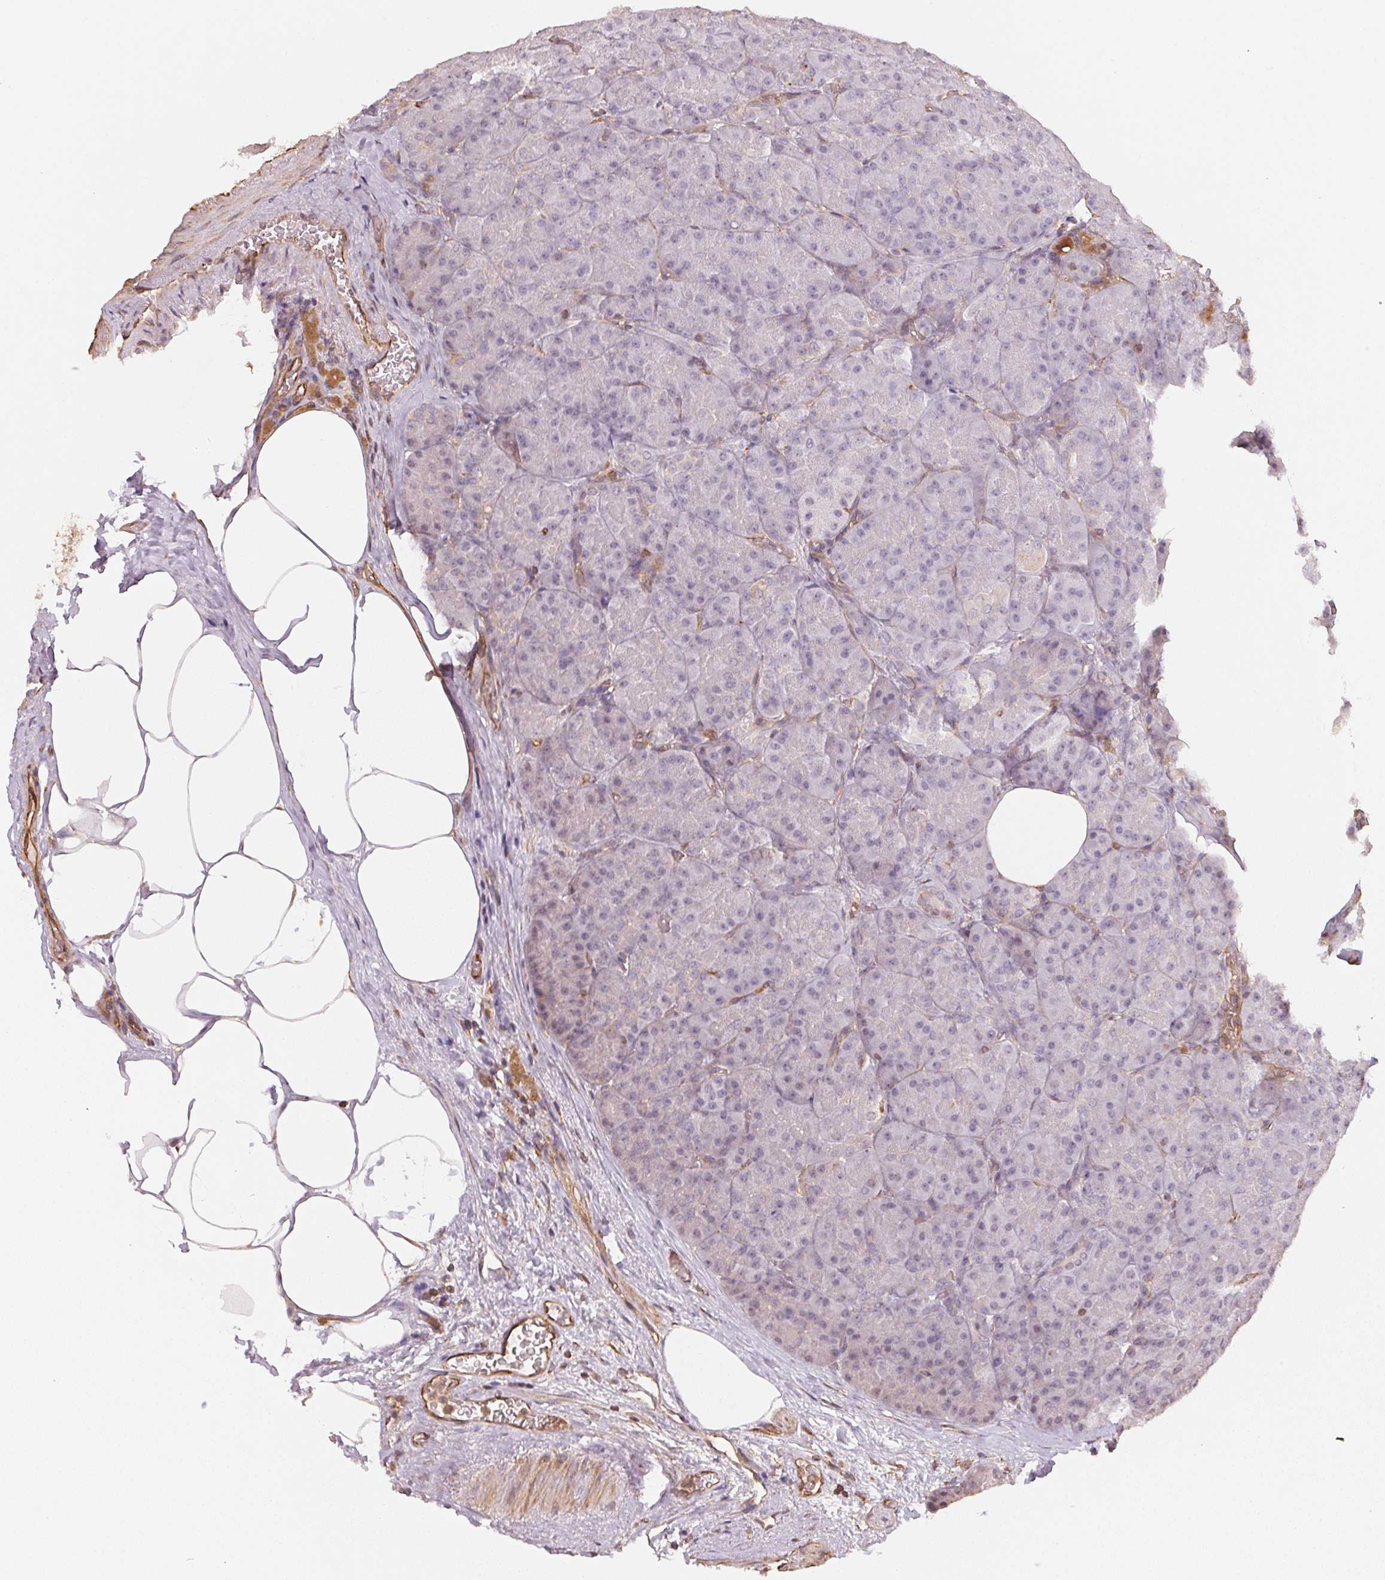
{"staining": {"intensity": "negative", "quantity": "none", "location": "none"}, "tissue": "pancreas", "cell_type": "Exocrine glandular cells", "image_type": "normal", "snomed": [{"axis": "morphology", "description": "Normal tissue, NOS"}, {"axis": "topography", "description": "Pancreas"}], "caption": "The image reveals no staining of exocrine glandular cells in normal pancreas.", "gene": "FOXR2", "patient": {"sex": "male", "age": 57}}